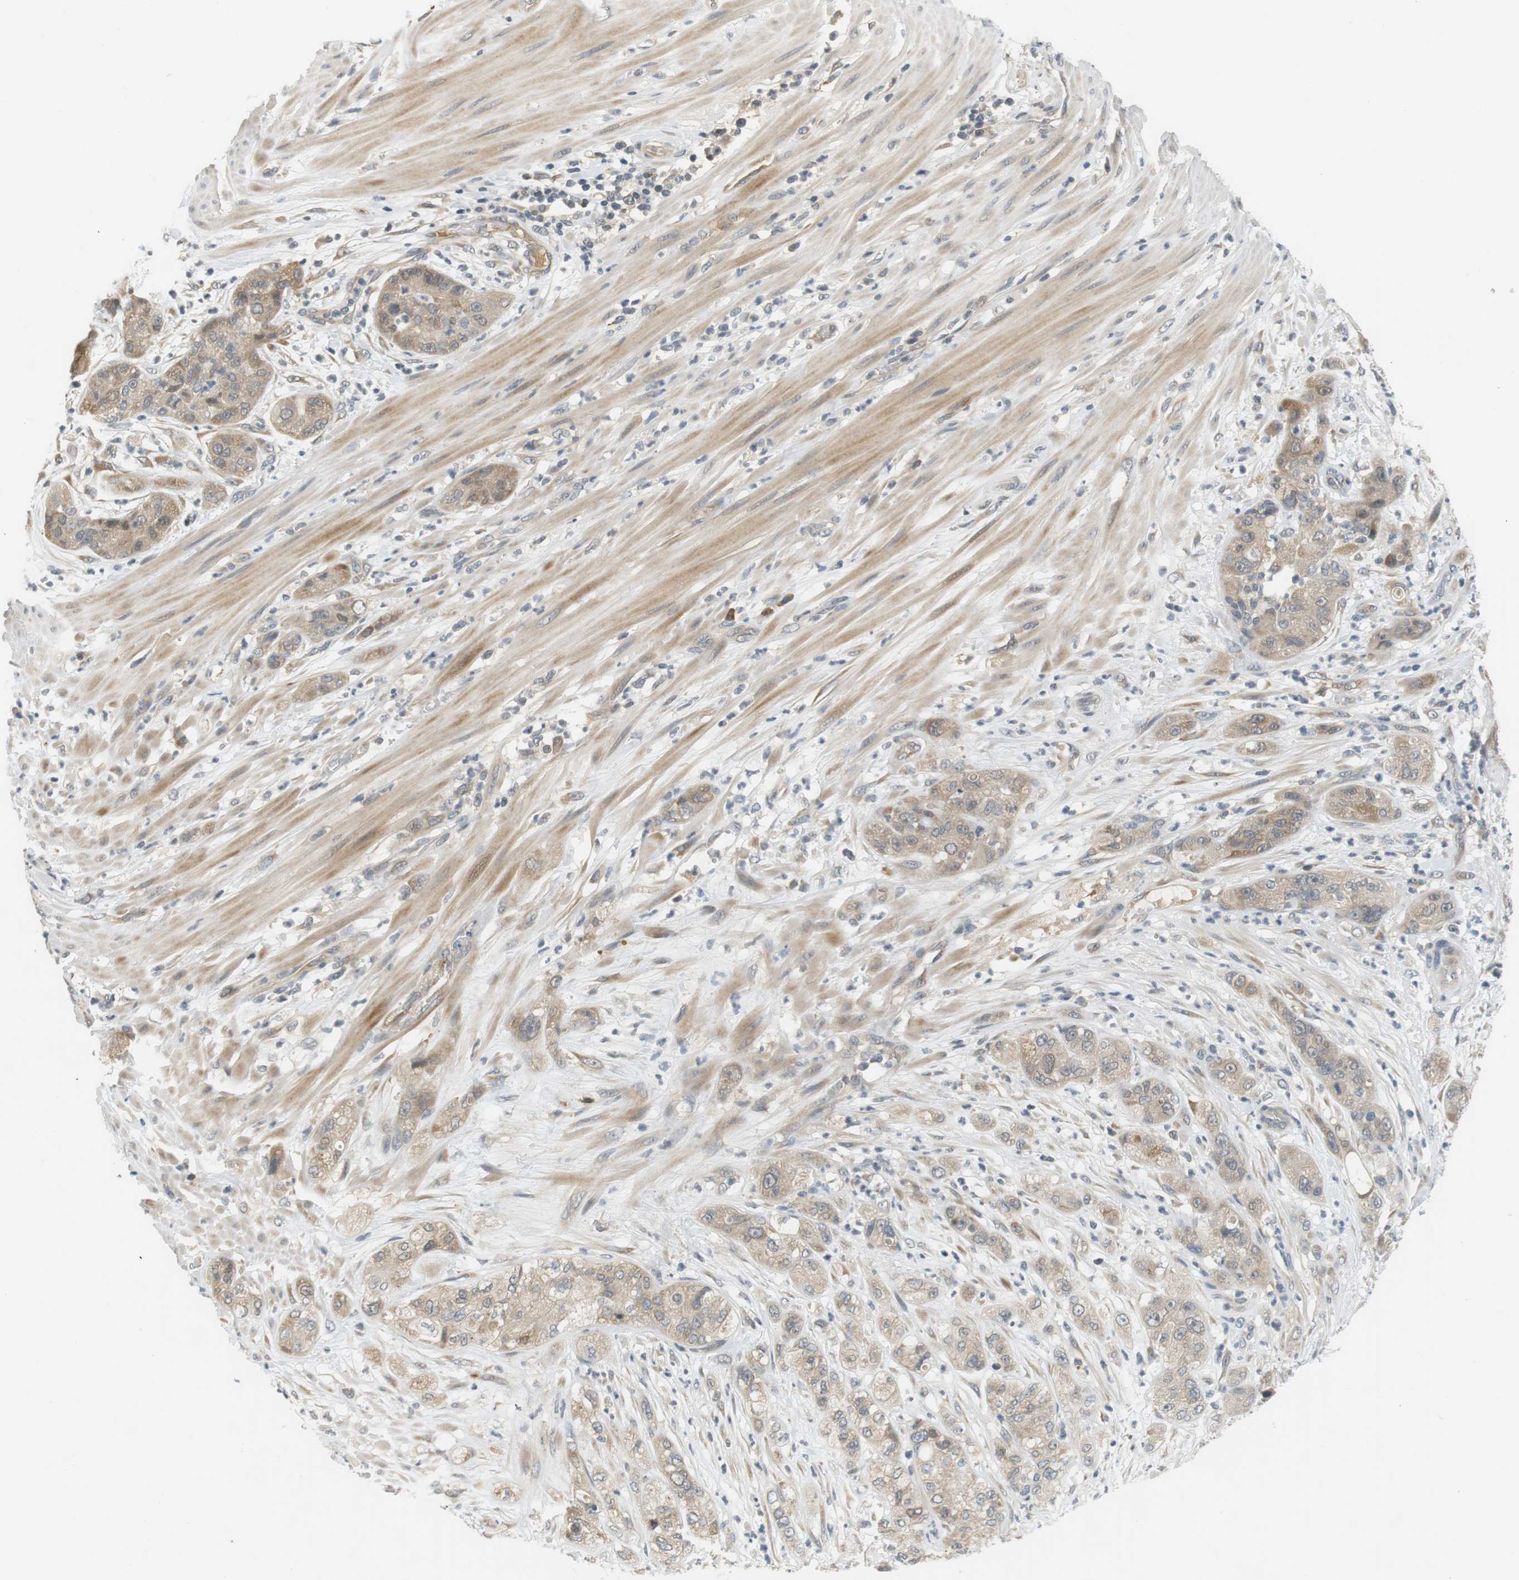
{"staining": {"intensity": "weak", "quantity": "<25%", "location": "cytoplasmic/membranous"}, "tissue": "pancreatic cancer", "cell_type": "Tumor cells", "image_type": "cancer", "snomed": [{"axis": "morphology", "description": "Adenocarcinoma, NOS"}, {"axis": "topography", "description": "Pancreas"}], "caption": "High magnification brightfield microscopy of pancreatic adenocarcinoma stained with DAB (brown) and counterstained with hematoxylin (blue): tumor cells show no significant staining. (Brightfield microscopy of DAB immunohistochemistry at high magnification).", "gene": "WNT7A", "patient": {"sex": "female", "age": 78}}